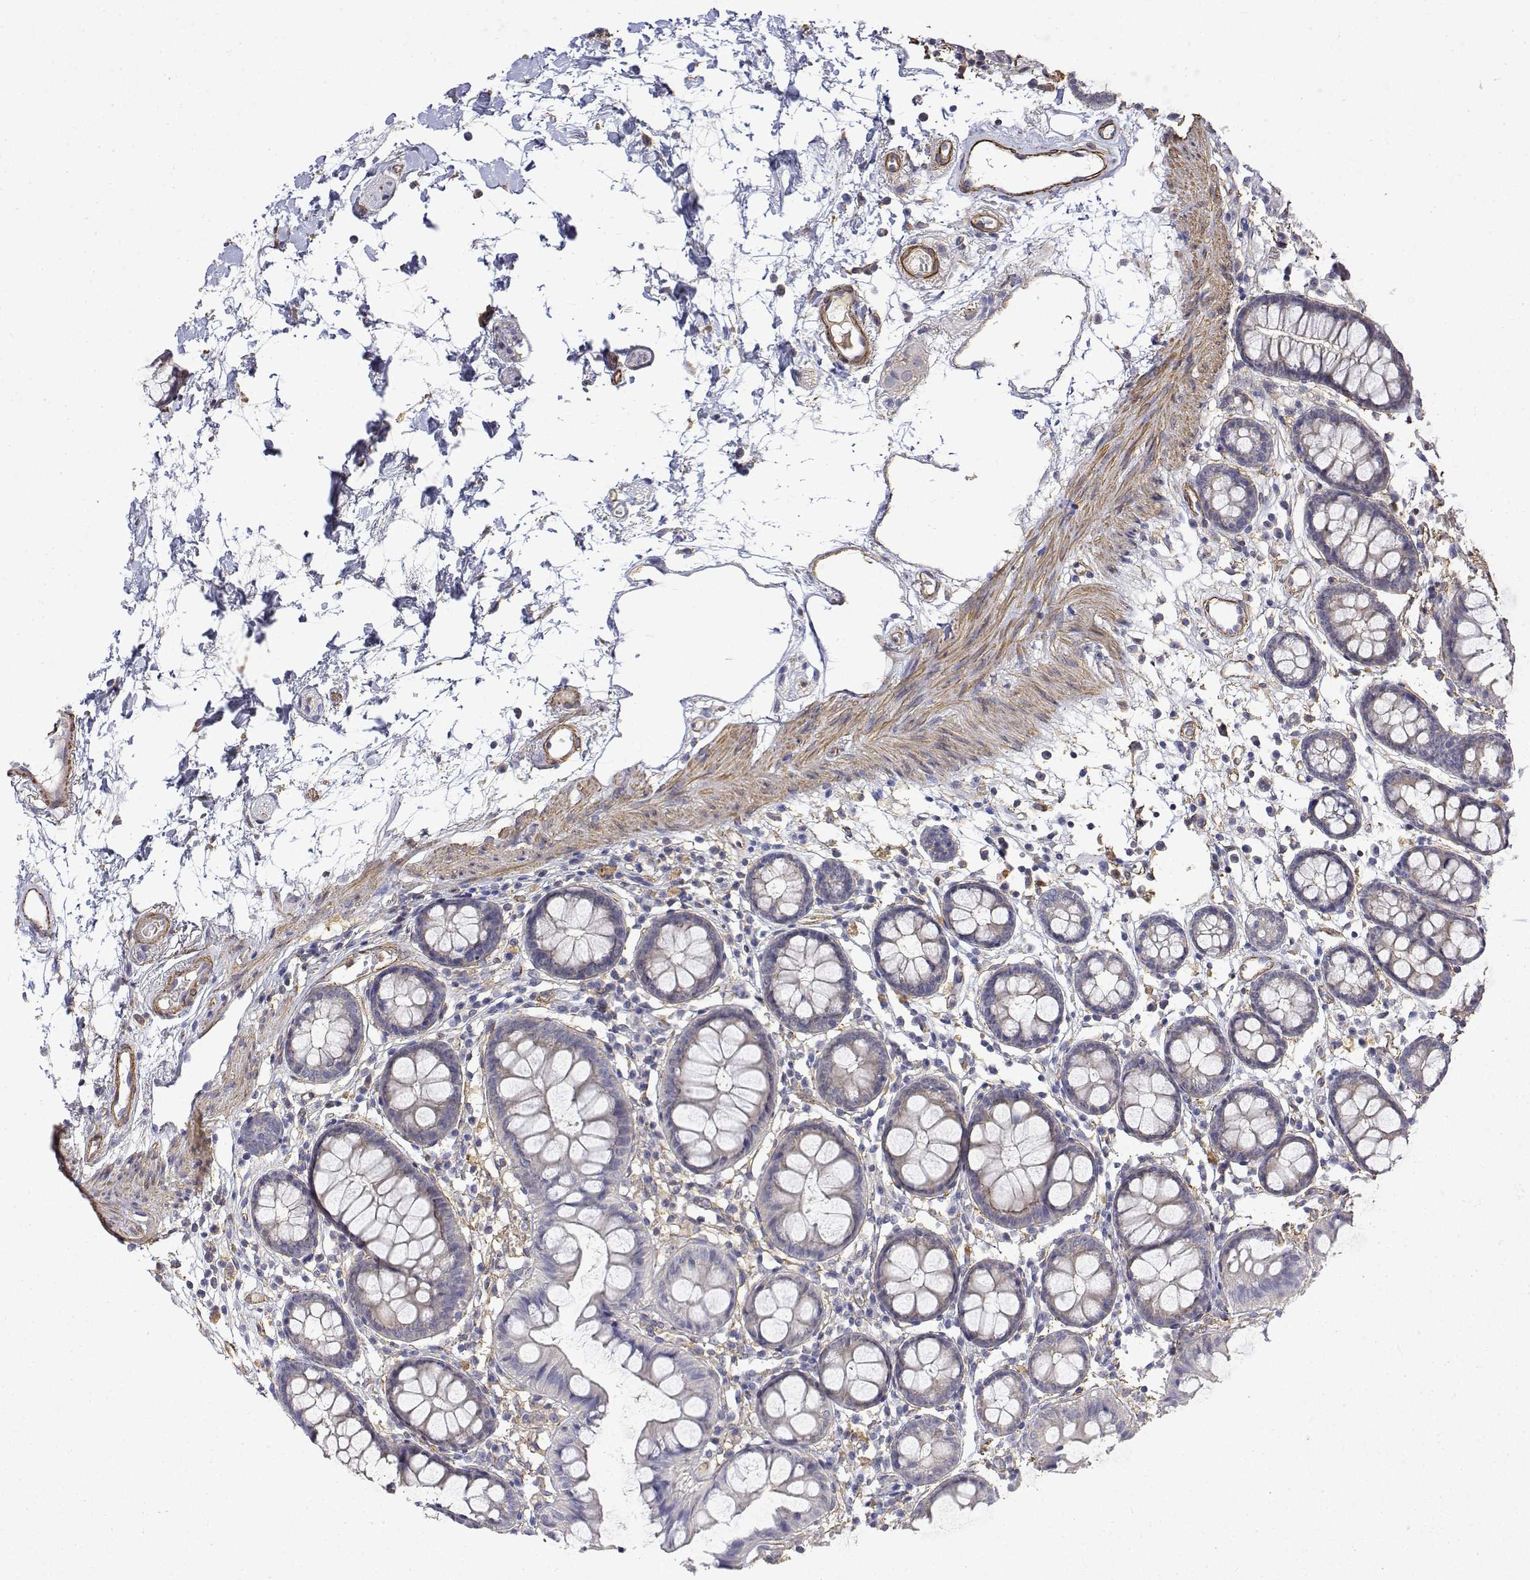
{"staining": {"intensity": "moderate", "quantity": ">75%", "location": "cytoplasmic/membranous"}, "tissue": "colon", "cell_type": "Endothelial cells", "image_type": "normal", "snomed": [{"axis": "morphology", "description": "Normal tissue, NOS"}, {"axis": "topography", "description": "Colon"}], "caption": "High-power microscopy captured an IHC image of unremarkable colon, revealing moderate cytoplasmic/membranous staining in about >75% of endothelial cells. (DAB (3,3'-diaminobenzidine) IHC with brightfield microscopy, high magnification).", "gene": "SOWAHD", "patient": {"sex": "female", "age": 84}}